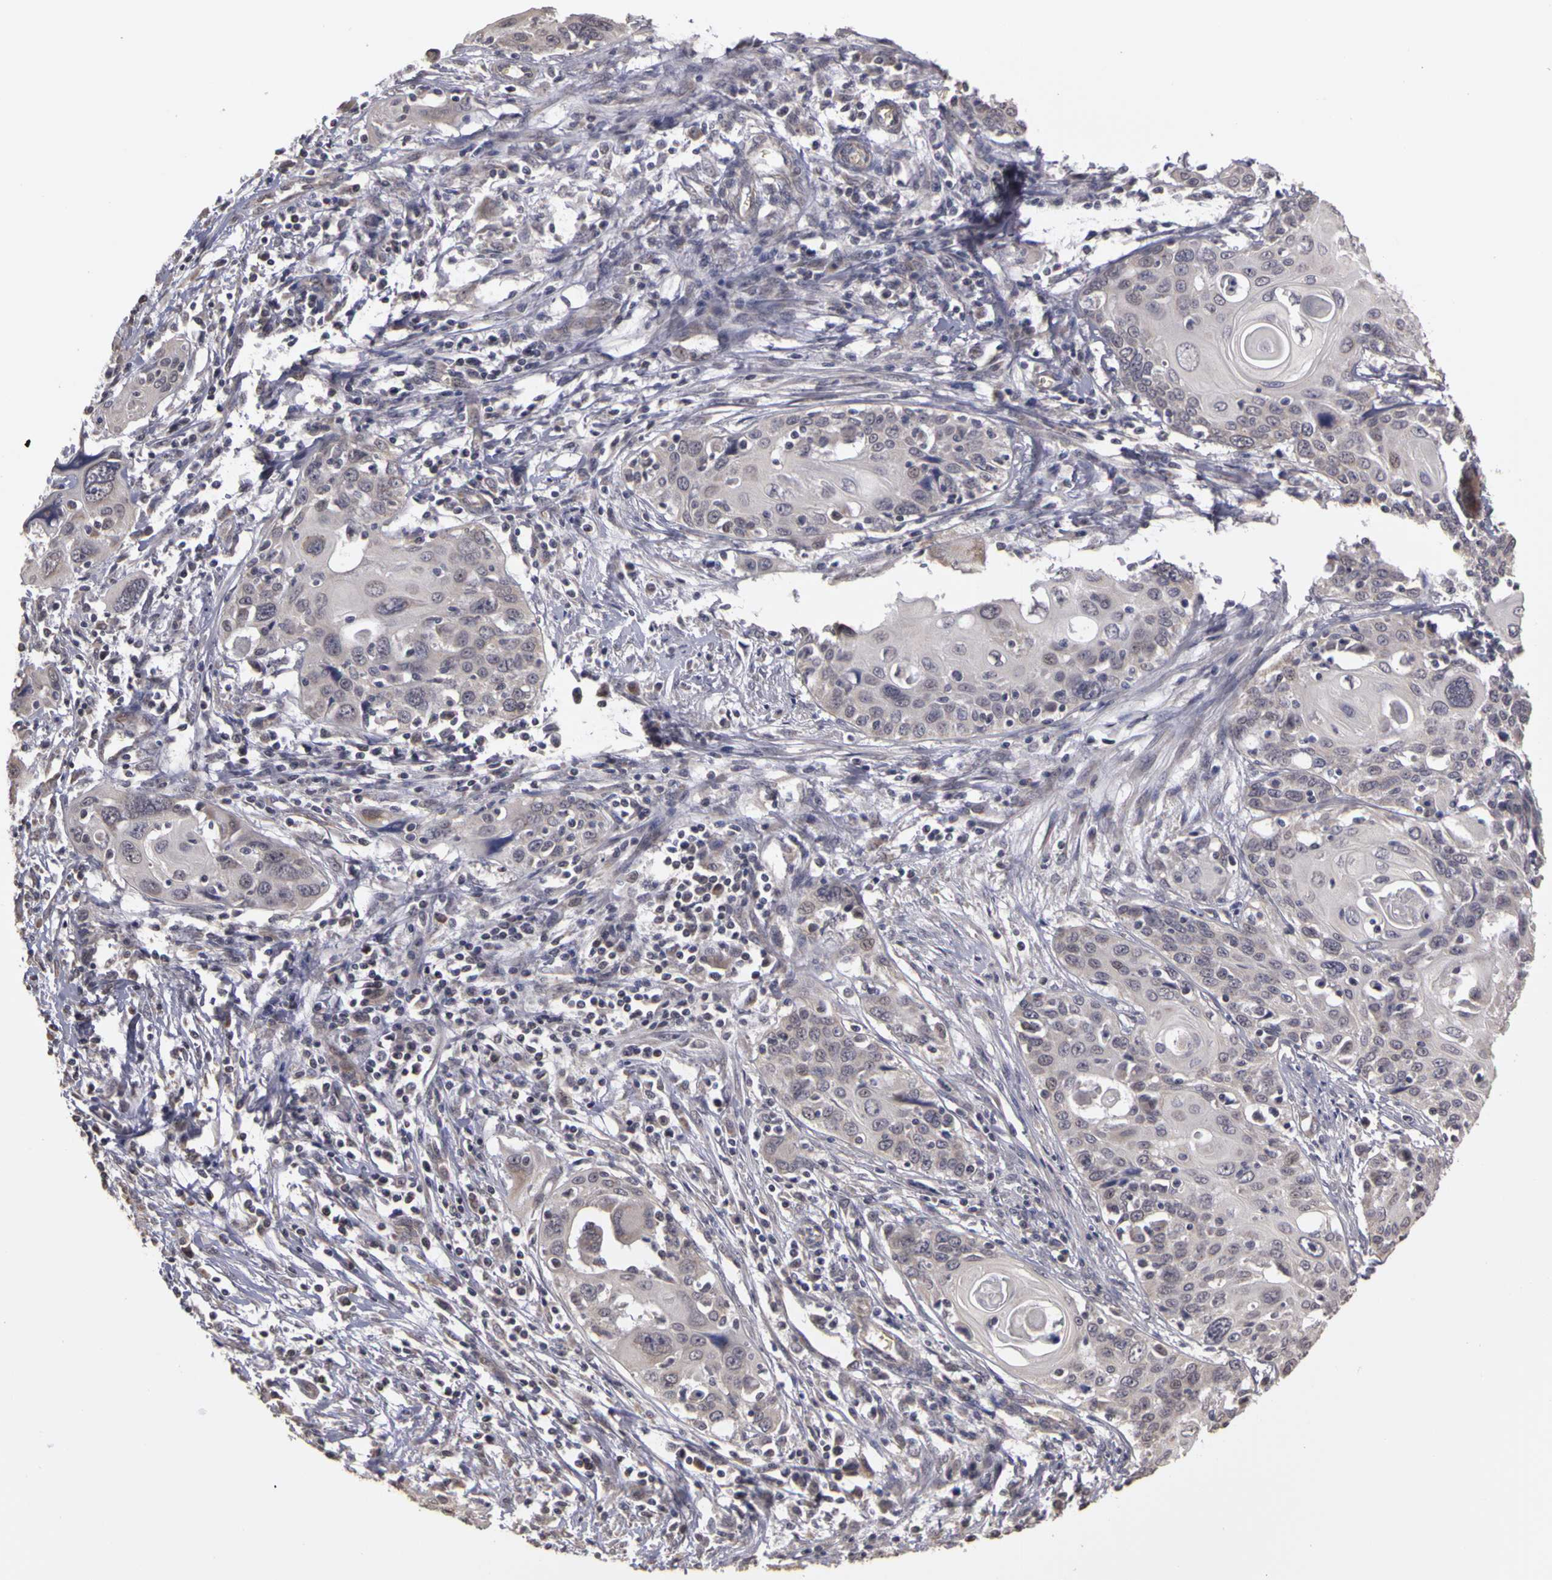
{"staining": {"intensity": "negative", "quantity": "none", "location": "none"}, "tissue": "cervical cancer", "cell_type": "Tumor cells", "image_type": "cancer", "snomed": [{"axis": "morphology", "description": "Squamous cell carcinoma, NOS"}, {"axis": "topography", "description": "Cervix"}], "caption": "Immunohistochemical staining of human cervical squamous cell carcinoma shows no significant positivity in tumor cells.", "gene": "FRMD7", "patient": {"sex": "female", "age": 54}}